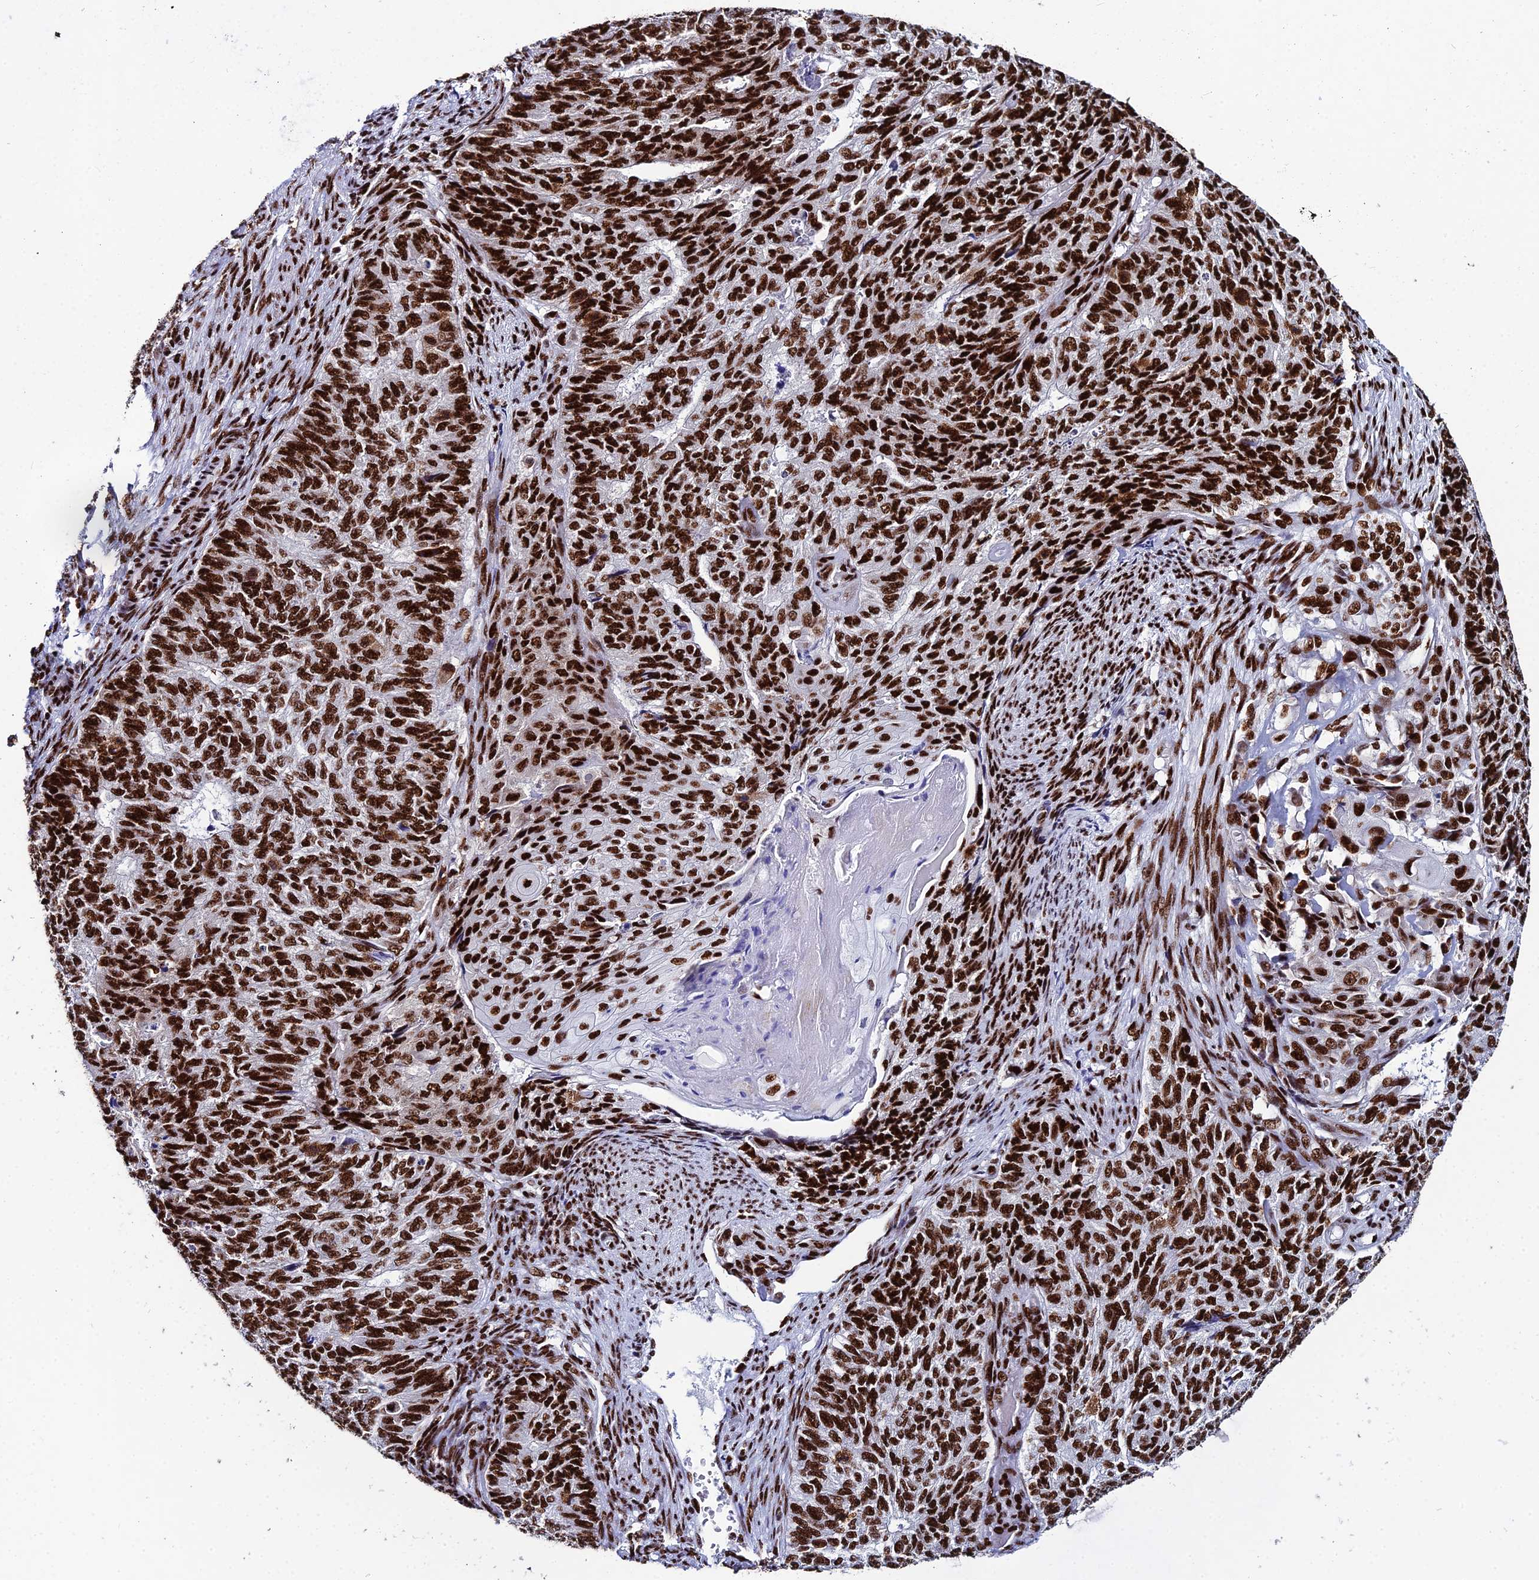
{"staining": {"intensity": "strong", "quantity": ">75%", "location": "nuclear"}, "tissue": "endometrial cancer", "cell_type": "Tumor cells", "image_type": "cancer", "snomed": [{"axis": "morphology", "description": "Adenocarcinoma, NOS"}, {"axis": "topography", "description": "Endometrium"}], "caption": "Strong nuclear positivity is appreciated in about >75% of tumor cells in adenocarcinoma (endometrial).", "gene": "HNRNPH1", "patient": {"sex": "female", "age": 32}}